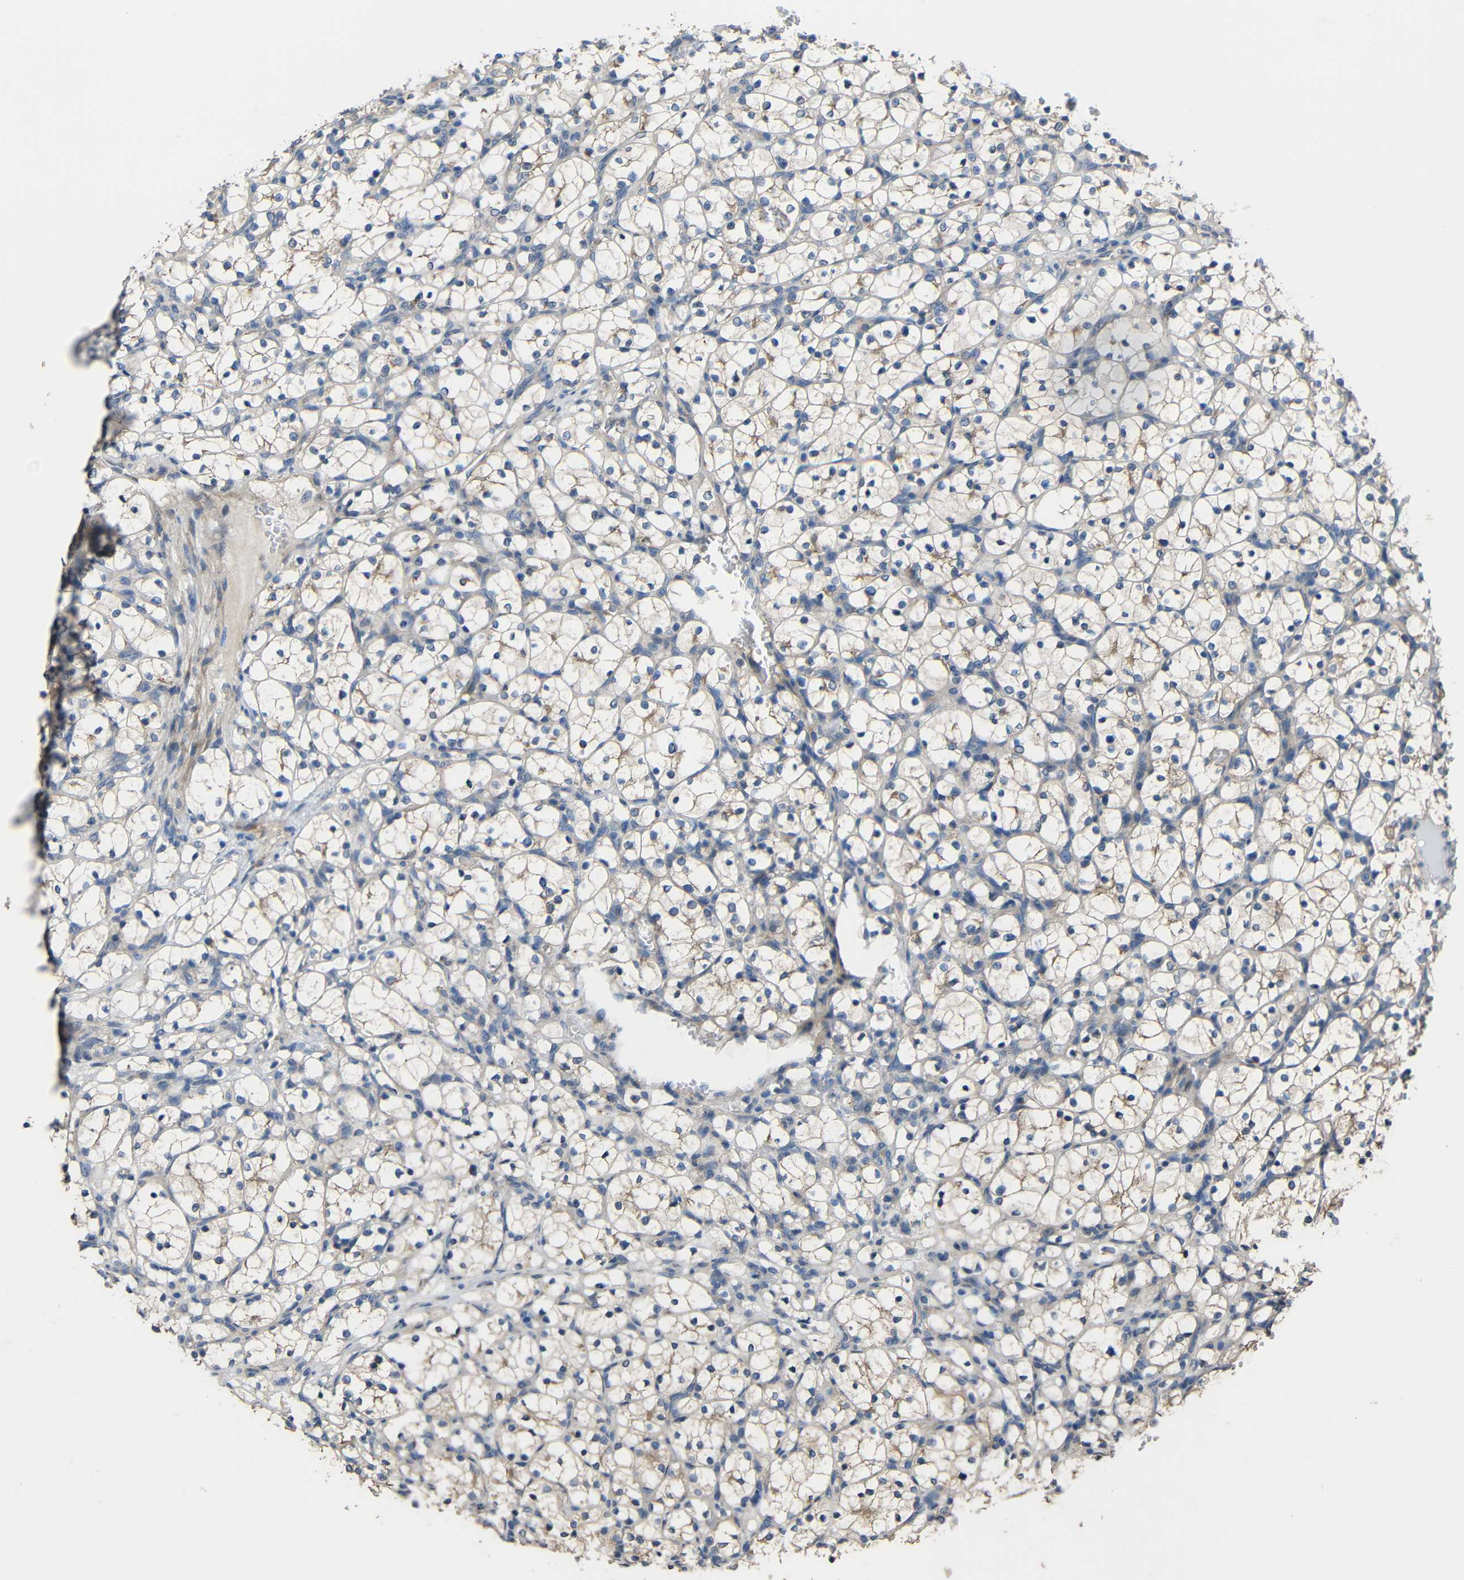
{"staining": {"intensity": "weak", "quantity": "25%-75%", "location": "cytoplasmic/membranous"}, "tissue": "renal cancer", "cell_type": "Tumor cells", "image_type": "cancer", "snomed": [{"axis": "morphology", "description": "Adenocarcinoma, NOS"}, {"axis": "topography", "description": "Kidney"}], "caption": "Tumor cells reveal weak cytoplasmic/membranous positivity in approximately 25%-75% of cells in renal cancer.", "gene": "CHST9", "patient": {"sex": "female", "age": 69}}